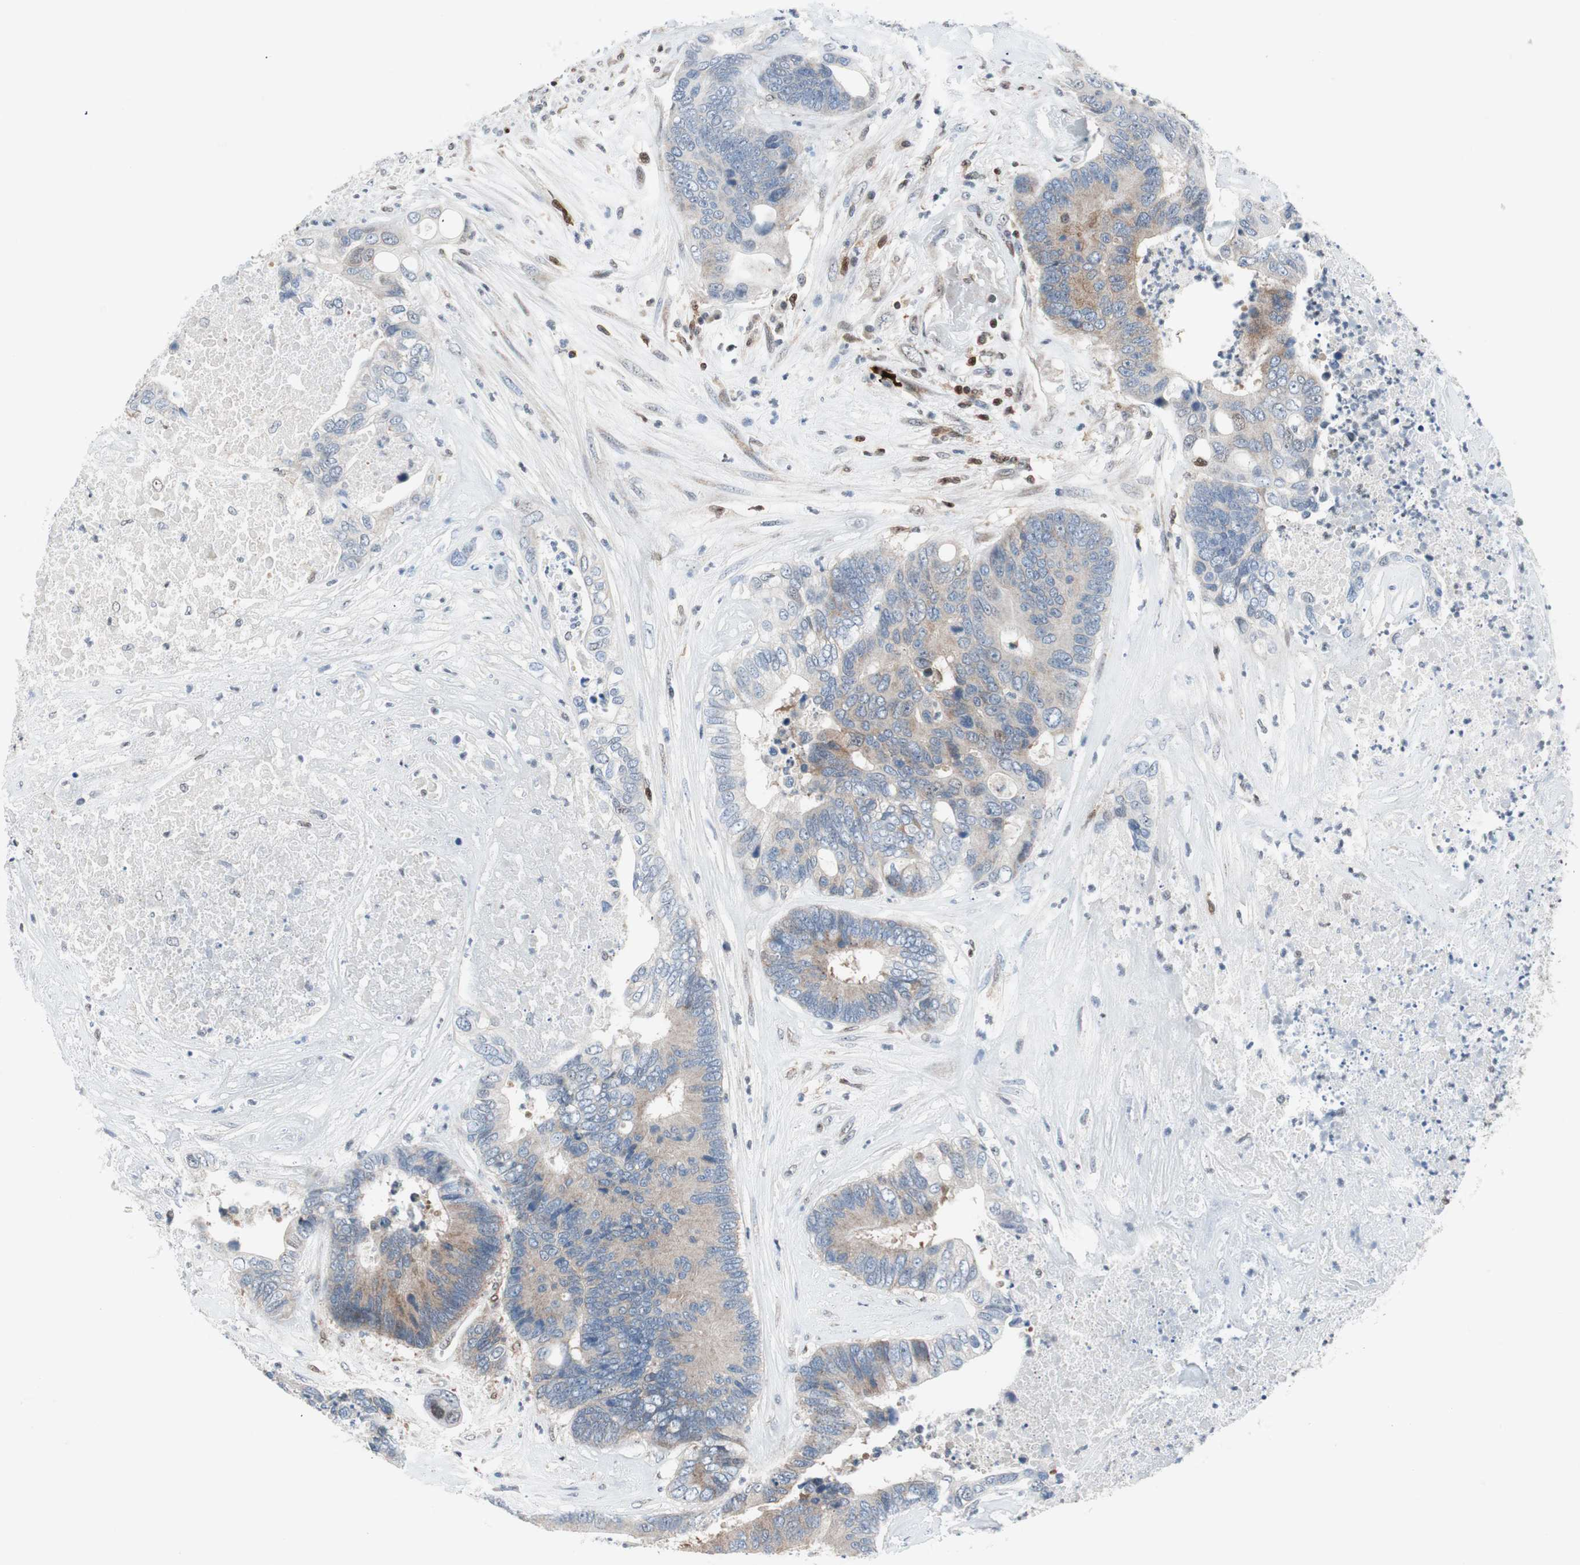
{"staining": {"intensity": "weak", "quantity": ">75%", "location": "cytoplasmic/membranous"}, "tissue": "colorectal cancer", "cell_type": "Tumor cells", "image_type": "cancer", "snomed": [{"axis": "morphology", "description": "Adenocarcinoma, NOS"}, {"axis": "topography", "description": "Rectum"}], "caption": "A high-resolution histopathology image shows immunohistochemistry staining of colorectal adenocarcinoma, which displays weak cytoplasmic/membranous expression in about >75% of tumor cells.", "gene": "RGS10", "patient": {"sex": "male", "age": 55}}